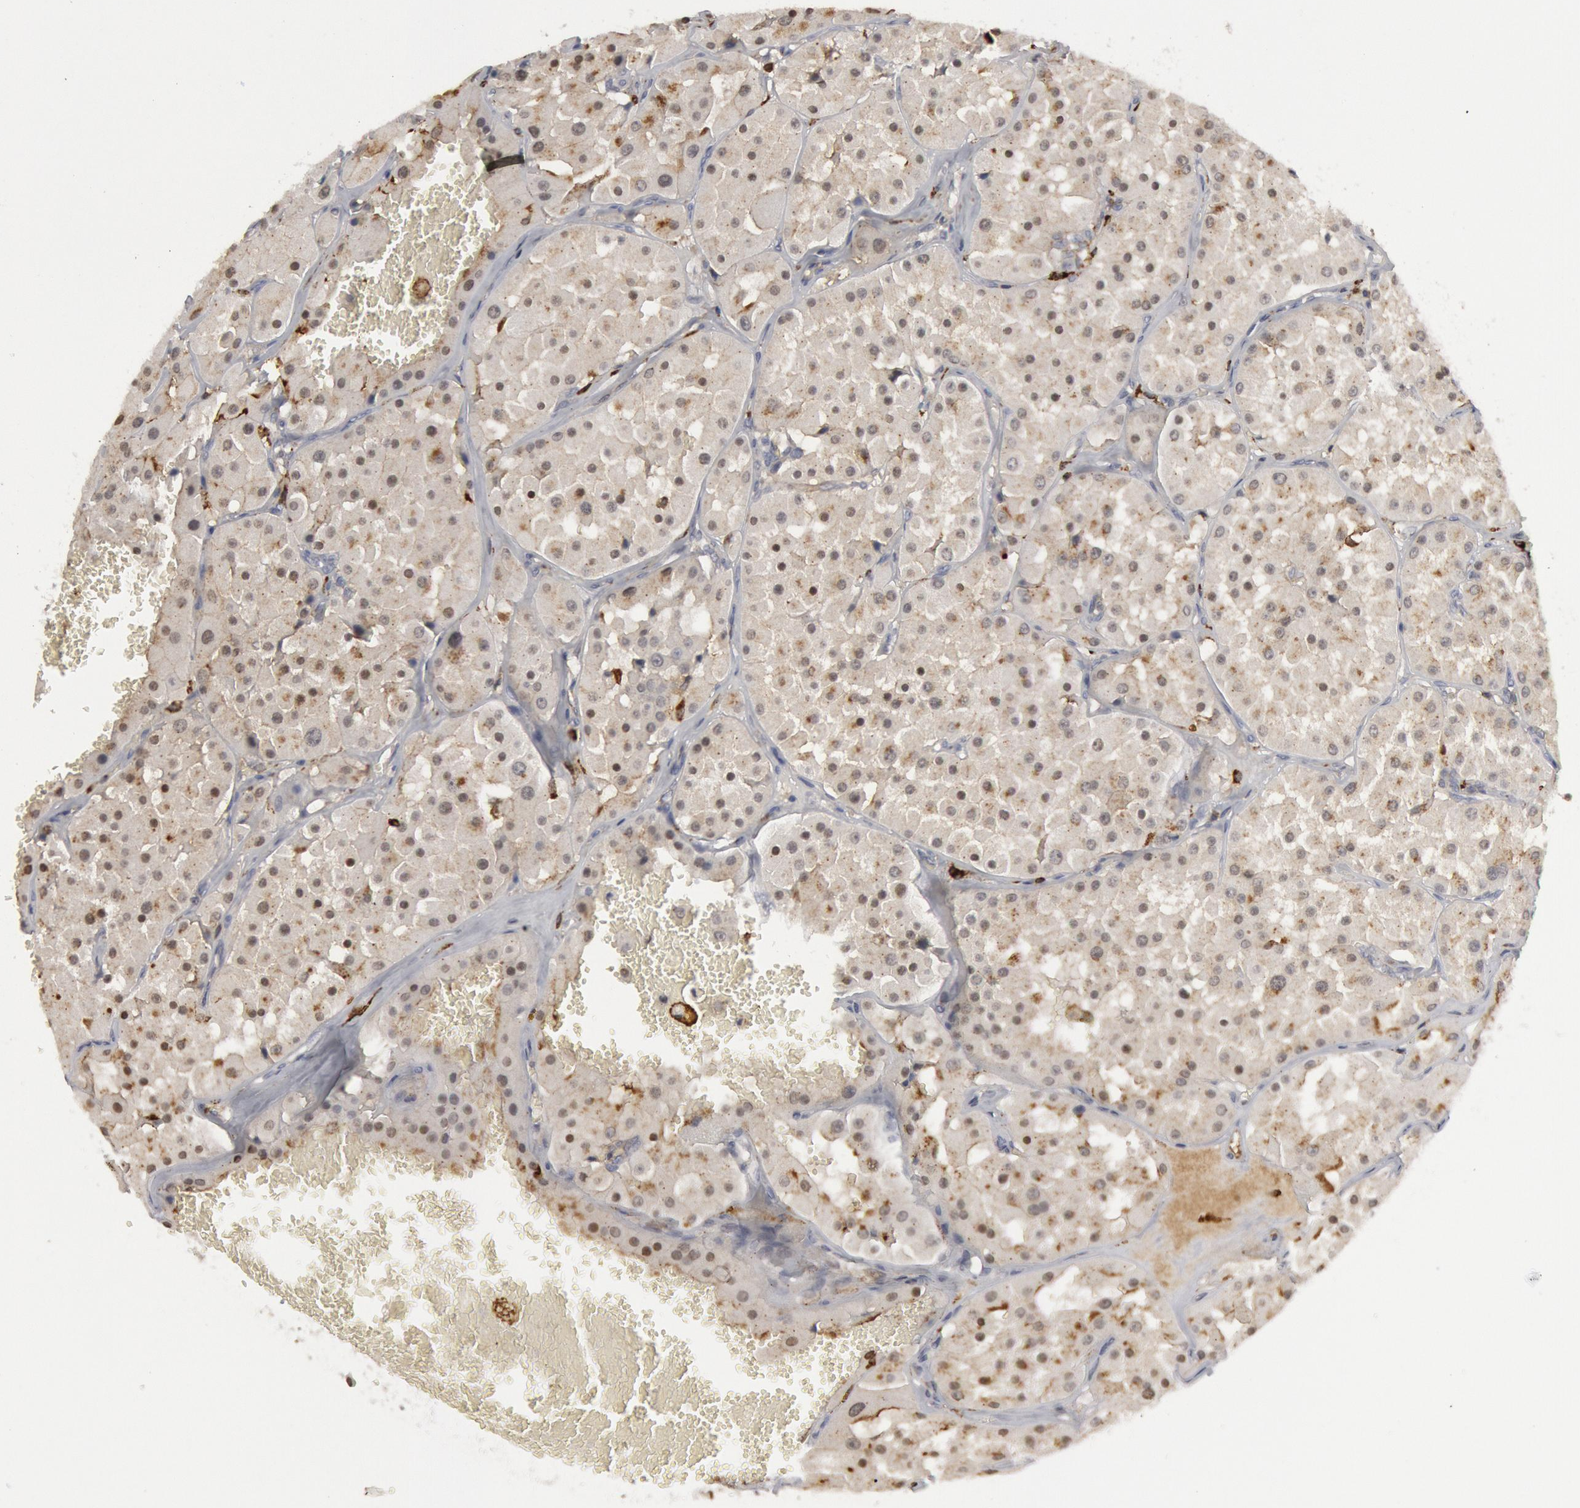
{"staining": {"intensity": "weak", "quantity": "<25%", "location": "nuclear"}, "tissue": "renal cancer", "cell_type": "Tumor cells", "image_type": "cancer", "snomed": [{"axis": "morphology", "description": "Adenocarcinoma, uncertain malignant potential"}, {"axis": "topography", "description": "Kidney"}], "caption": "Protein analysis of adenocarcinoma,  uncertain malignant potential (renal) reveals no significant staining in tumor cells.", "gene": "C1QC", "patient": {"sex": "male", "age": 63}}